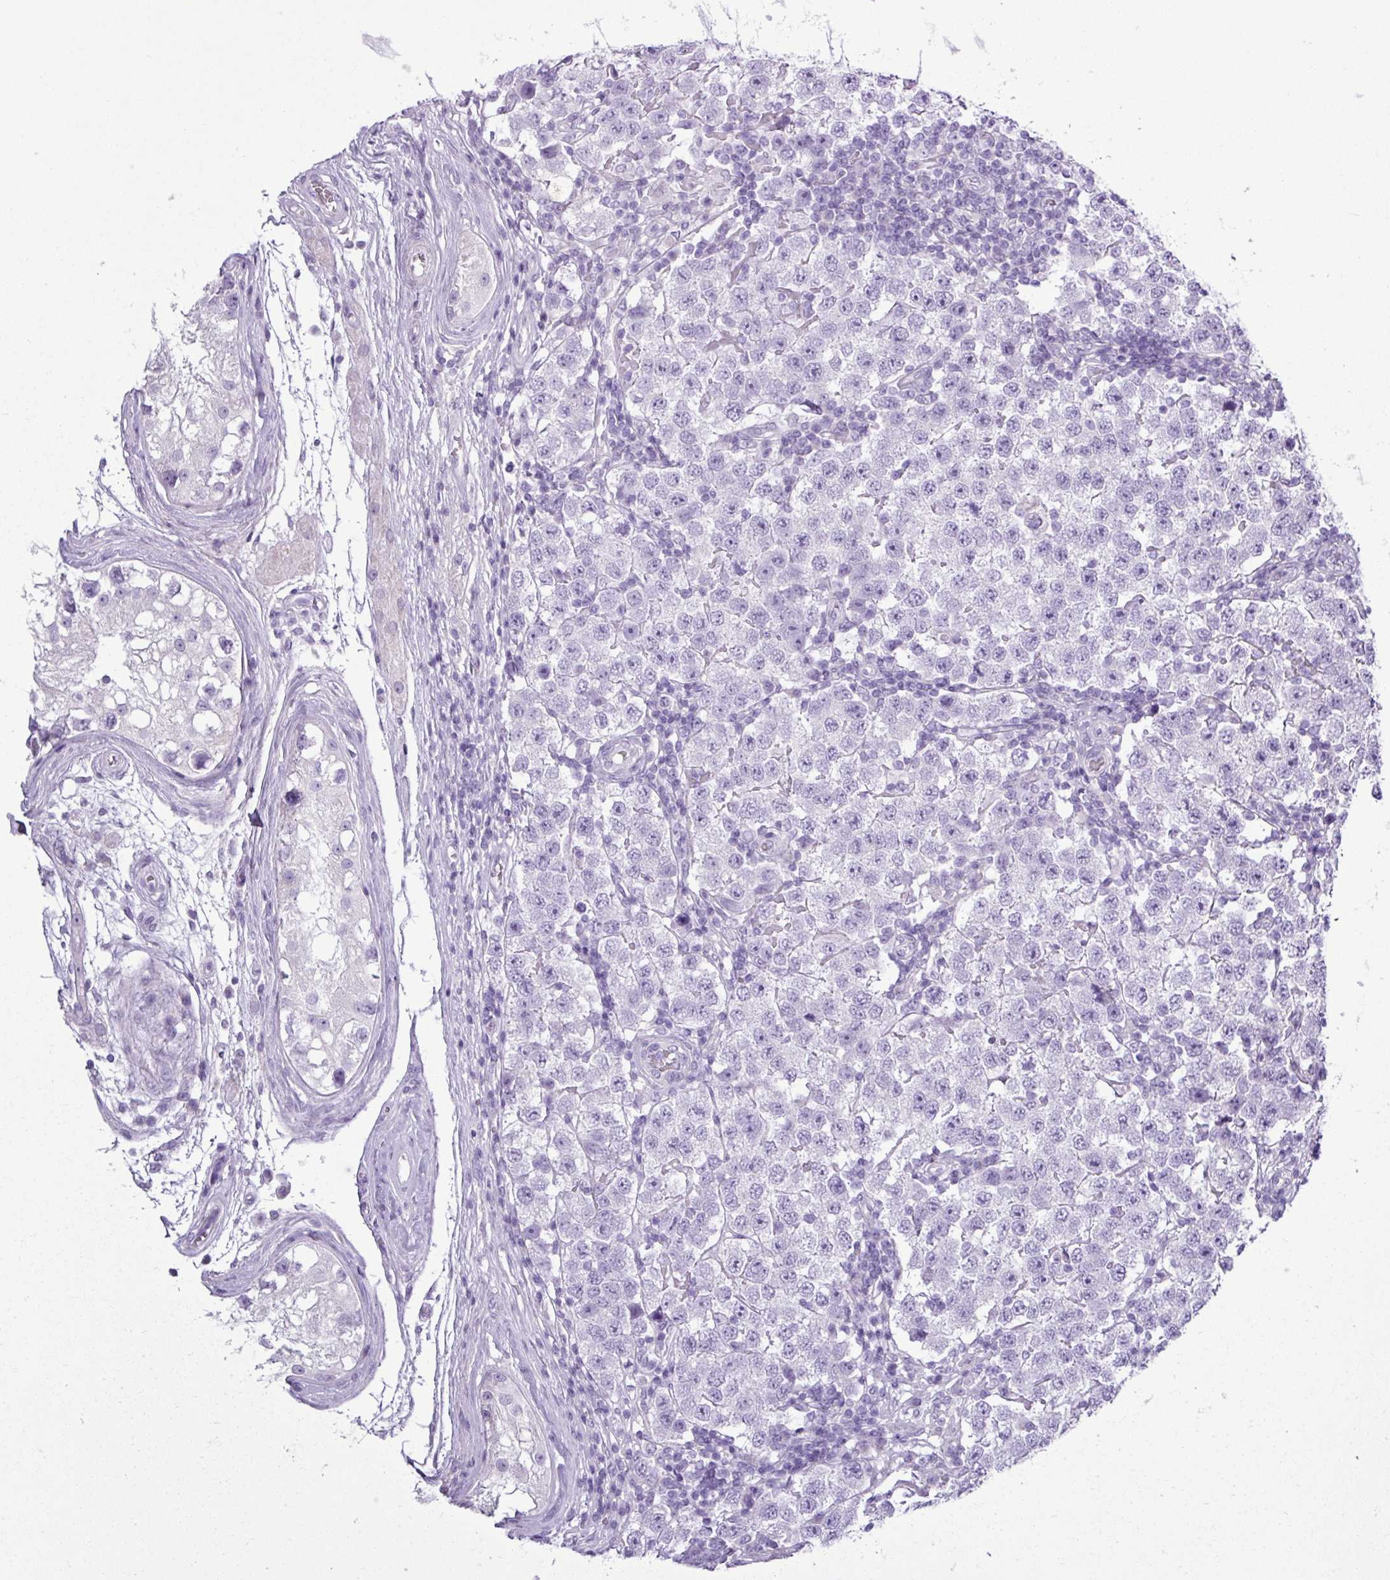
{"staining": {"intensity": "negative", "quantity": "none", "location": "none"}, "tissue": "testis cancer", "cell_type": "Tumor cells", "image_type": "cancer", "snomed": [{"axis": "morphology", "description": "Seminoma, NOS"}, {"axis": "topography", "description": "Testis"}], "caption": "Tumor cells are negative for brown protein staining in testis seminoma.", "gene": "ALDH3A1", "patient": {"sex": "male", "age": 34}}